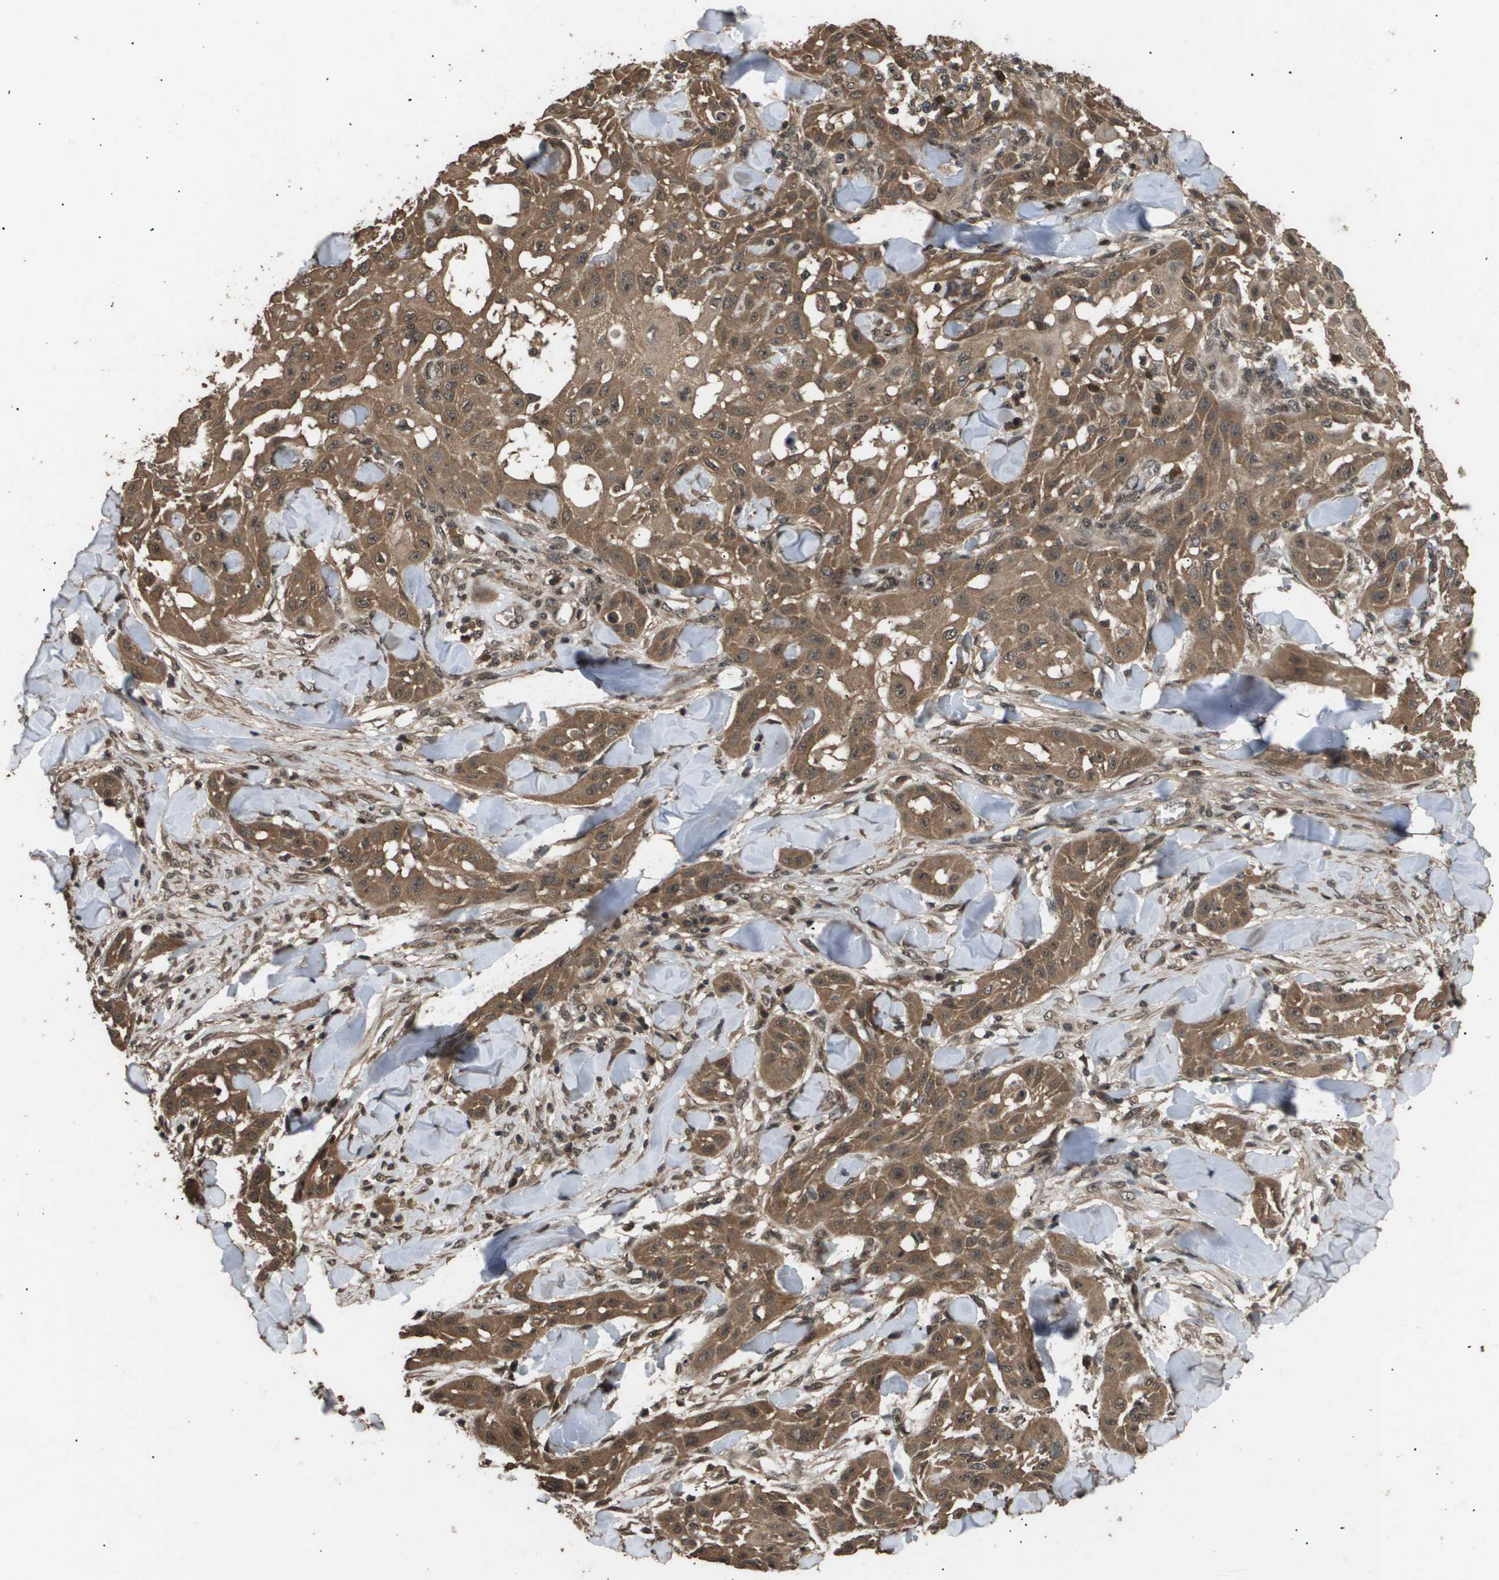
{"staining": {"intensity": "moderate", "quantity": ">75%", "location": "cytoplasmic/membranous,nuclear"}, "tissue": "skin cancer", "cell_type": "Tumor cells", "image_type": "cancer", "snomed": [{"axis": "morphology", "description": "Squamous cell carcinoma, NOS"}, {"axis": "topography", "description": "Skin"}], "caption": "Immunohistochemical staining of human squamous cell carcinoma (skin) shows medium levels of moderate cytoplasmic/membranous and nuclear protein staining in approximately >75% of tumor cells.", "gene": "ING1", "patient": {"sex": "male", "age": 24}}